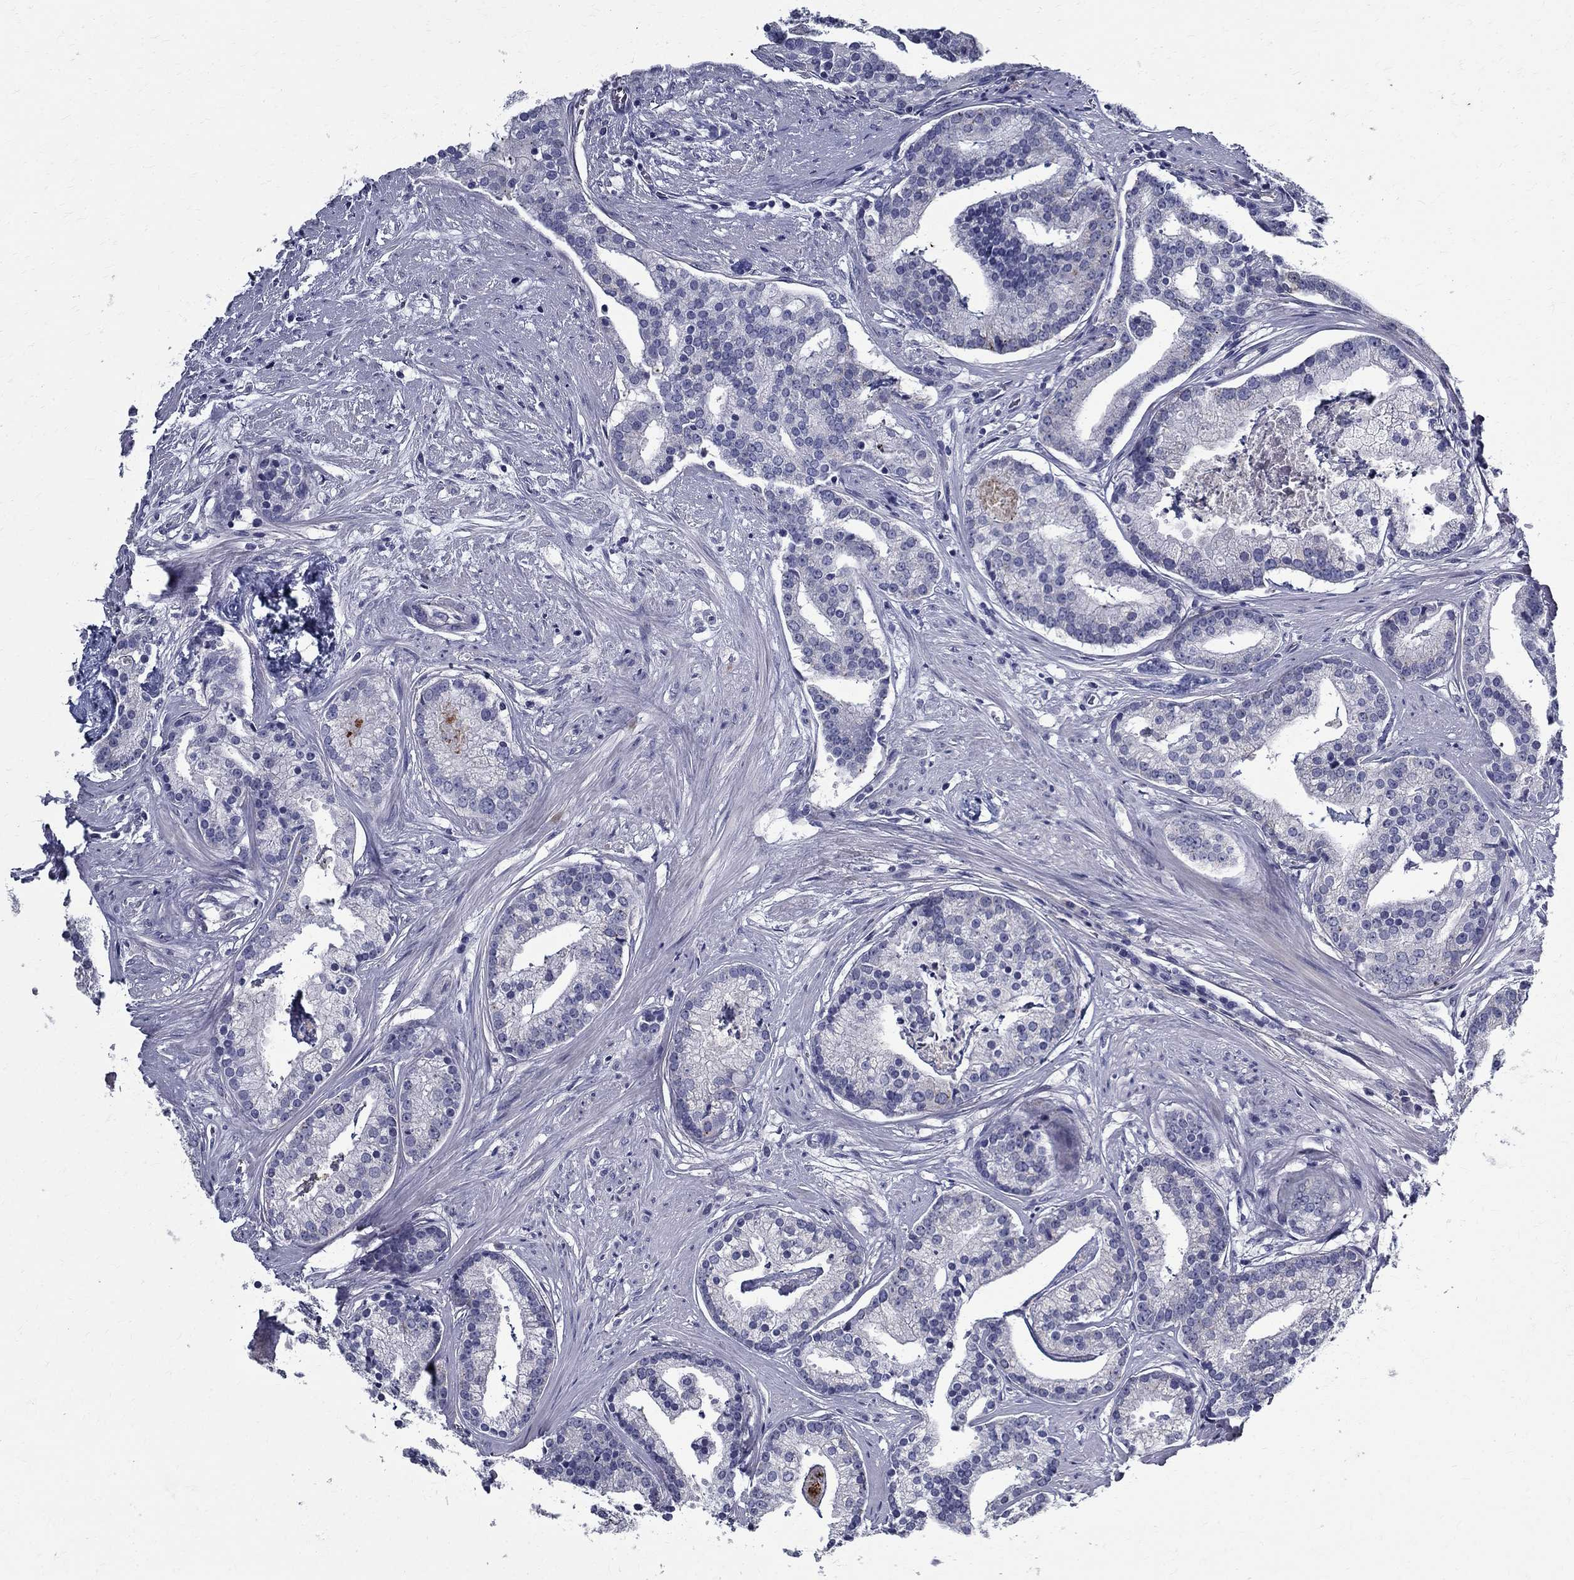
{"staining": {"intensity": "strong", "quantity": "25%-75%", "location": "cytoplasmic/membranous,nuclear"}, "tissue": "prostate cancer", "cell_type": "Tumor cells", "image_type": "cancer", "snomed": [{"axis": "morphology", "description": "Adenocarcinoma, NOS"}, {"axis": "topography", "description": "Prostate and seminal vesicle, NOS"}, {"axis": "topography", "description": "Prostate"}], "caption": "DAB (3,3'-diaminobenzidine) immunohistochemical staining of human adenocarcinoma (prostate) displays strong cytoplasmic/membranous and nuclear protein expression in about 25%-75% of tumor cells. The protein is stained brown, and the nuclei are stained in blue (DAB IHC with brightfield microscopy, high magnification).", "gene": "TGM4", "patient": {"sex": "male", "age": 44}}